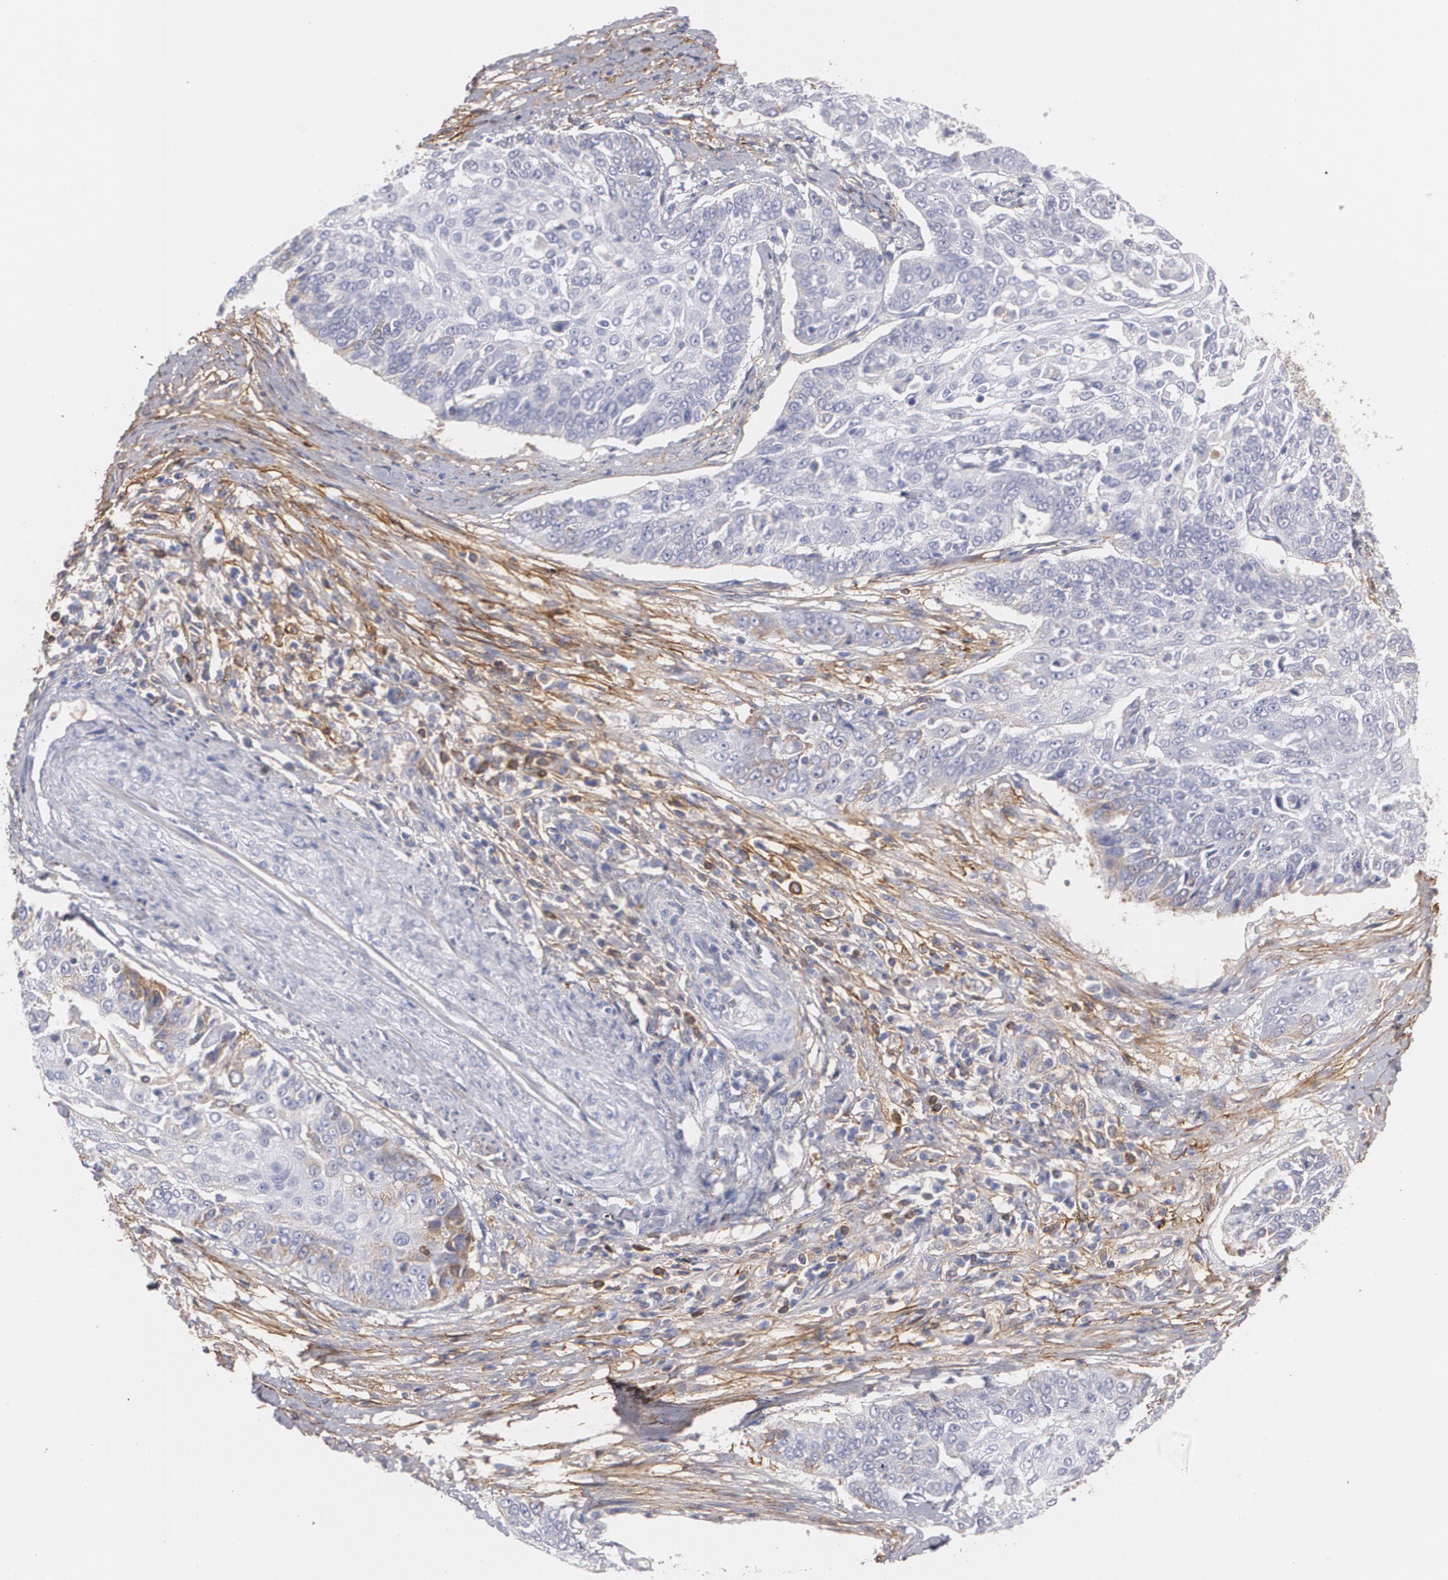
{"staining": {"intensity": "negative", "quantity": "none", "location": "none"}, "tissue": "cervical cancer", "cell_type": "Tumor cells", "image_type": "cancer", "snomed": [{"axis": "morphology", "description": "Squamous cell carcinoma, NOS"}, {"axis": "topography", "description": "Cervix"}], "caption": "Histopathology image shows no significant protein staining in tumor cells of squamous cell carcinoma (cervical). (Immunohistochemistry (ihc), brightfield microscopy, high magnification).", "gene": "FBLN1", "patient": {"sex": "female", "age": 64}}